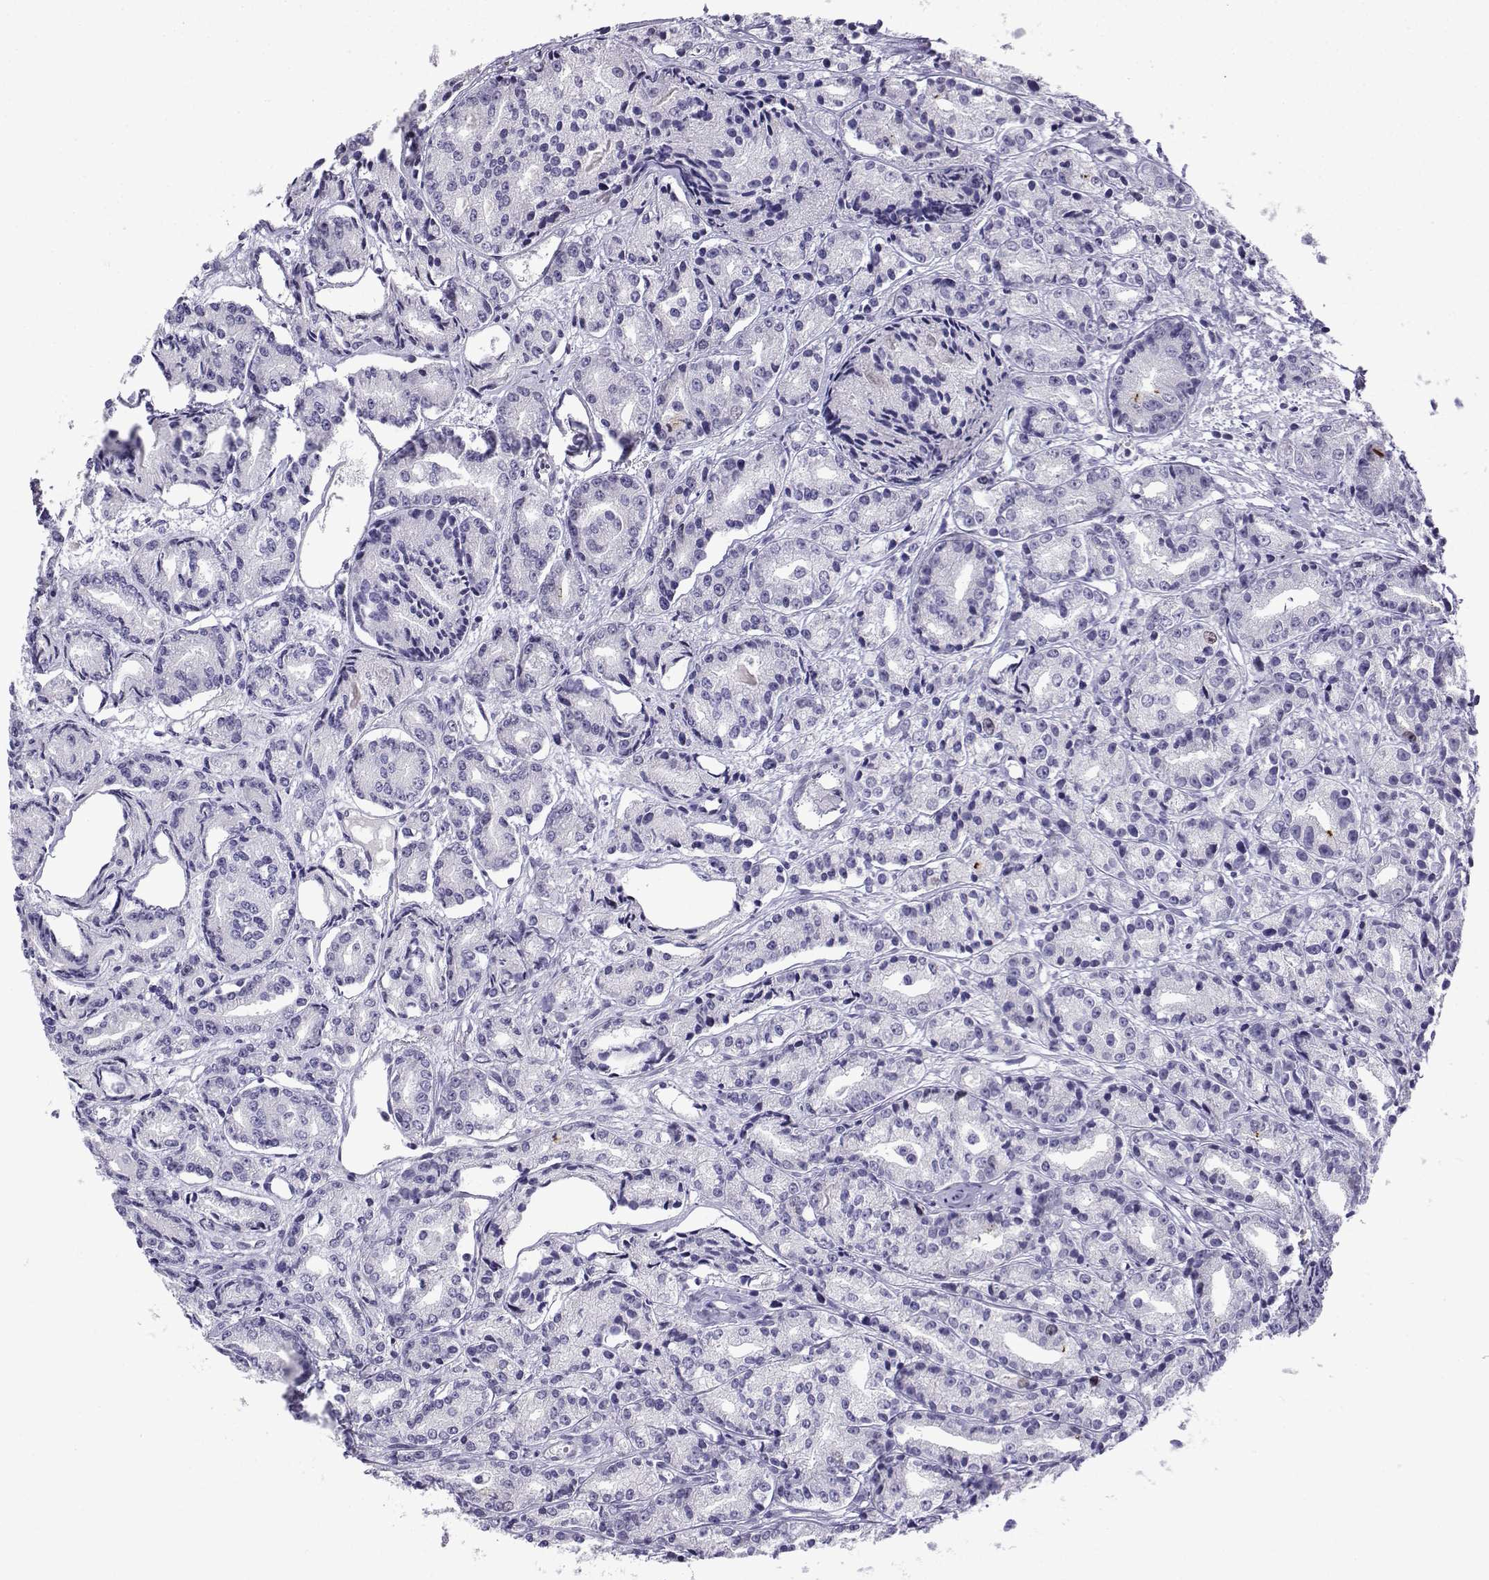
{"staining": {"intensity": "negative", "quantity": "none", "location": "none"}, "tissue": "prostate cancer", "cell_type": "Tumor cells", "image_type": "cancer", "snomed": [{"axis": "morphology", "description": "Adenocarcinoma, Medium grade"}, {"axis": "topography", "description": "Prostate"}], "caption": "Adenocarcinoma (medium-grade) (prostate) was stained to show a protein in brown. There is no significant staining in tumor cells.", "gene": "INCENP", "patient": {"sex": "male", "age": 74}}